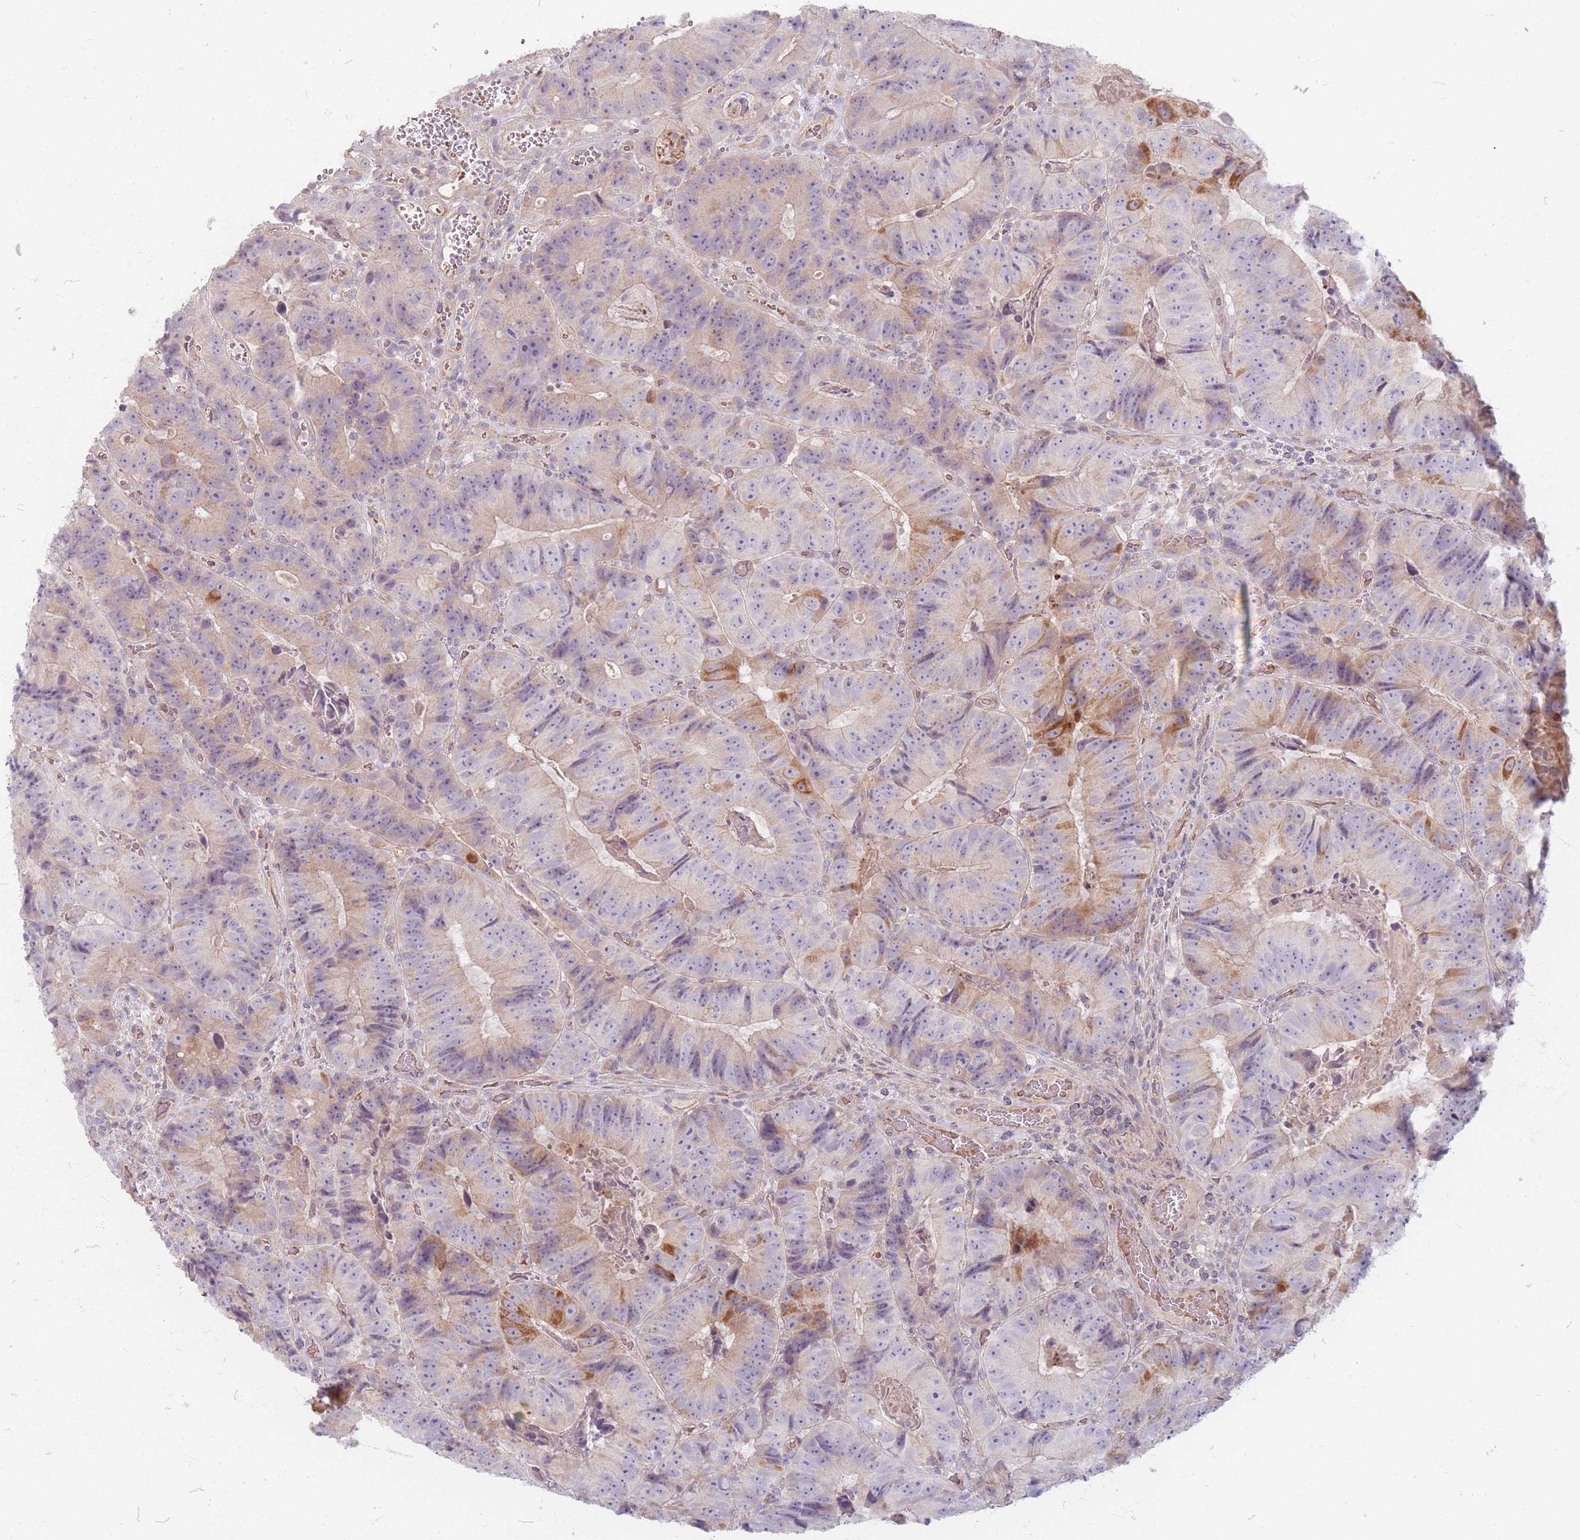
{"staining": {"intensity": "moderate", "quantity": "<25%", "location": "cytoplasmic/membranous"}, "tissue": "colorectal cancer", "cell_type": "Tumor cells", "image_type": "cancer", "snomed": [{"axis": "morphology", "description": "Adenocarcinoma, NOS"}, {"axis": "topography", "description": "Colon"}], "caption": "Colorectal cancer stained for a protein (brown) exhibits moderate cytoplasmic/membranous positive expression in approximately <25% of tumor cells.", "gene": "CHCHD7", "patient": {"sex": "female", "age": 86}}